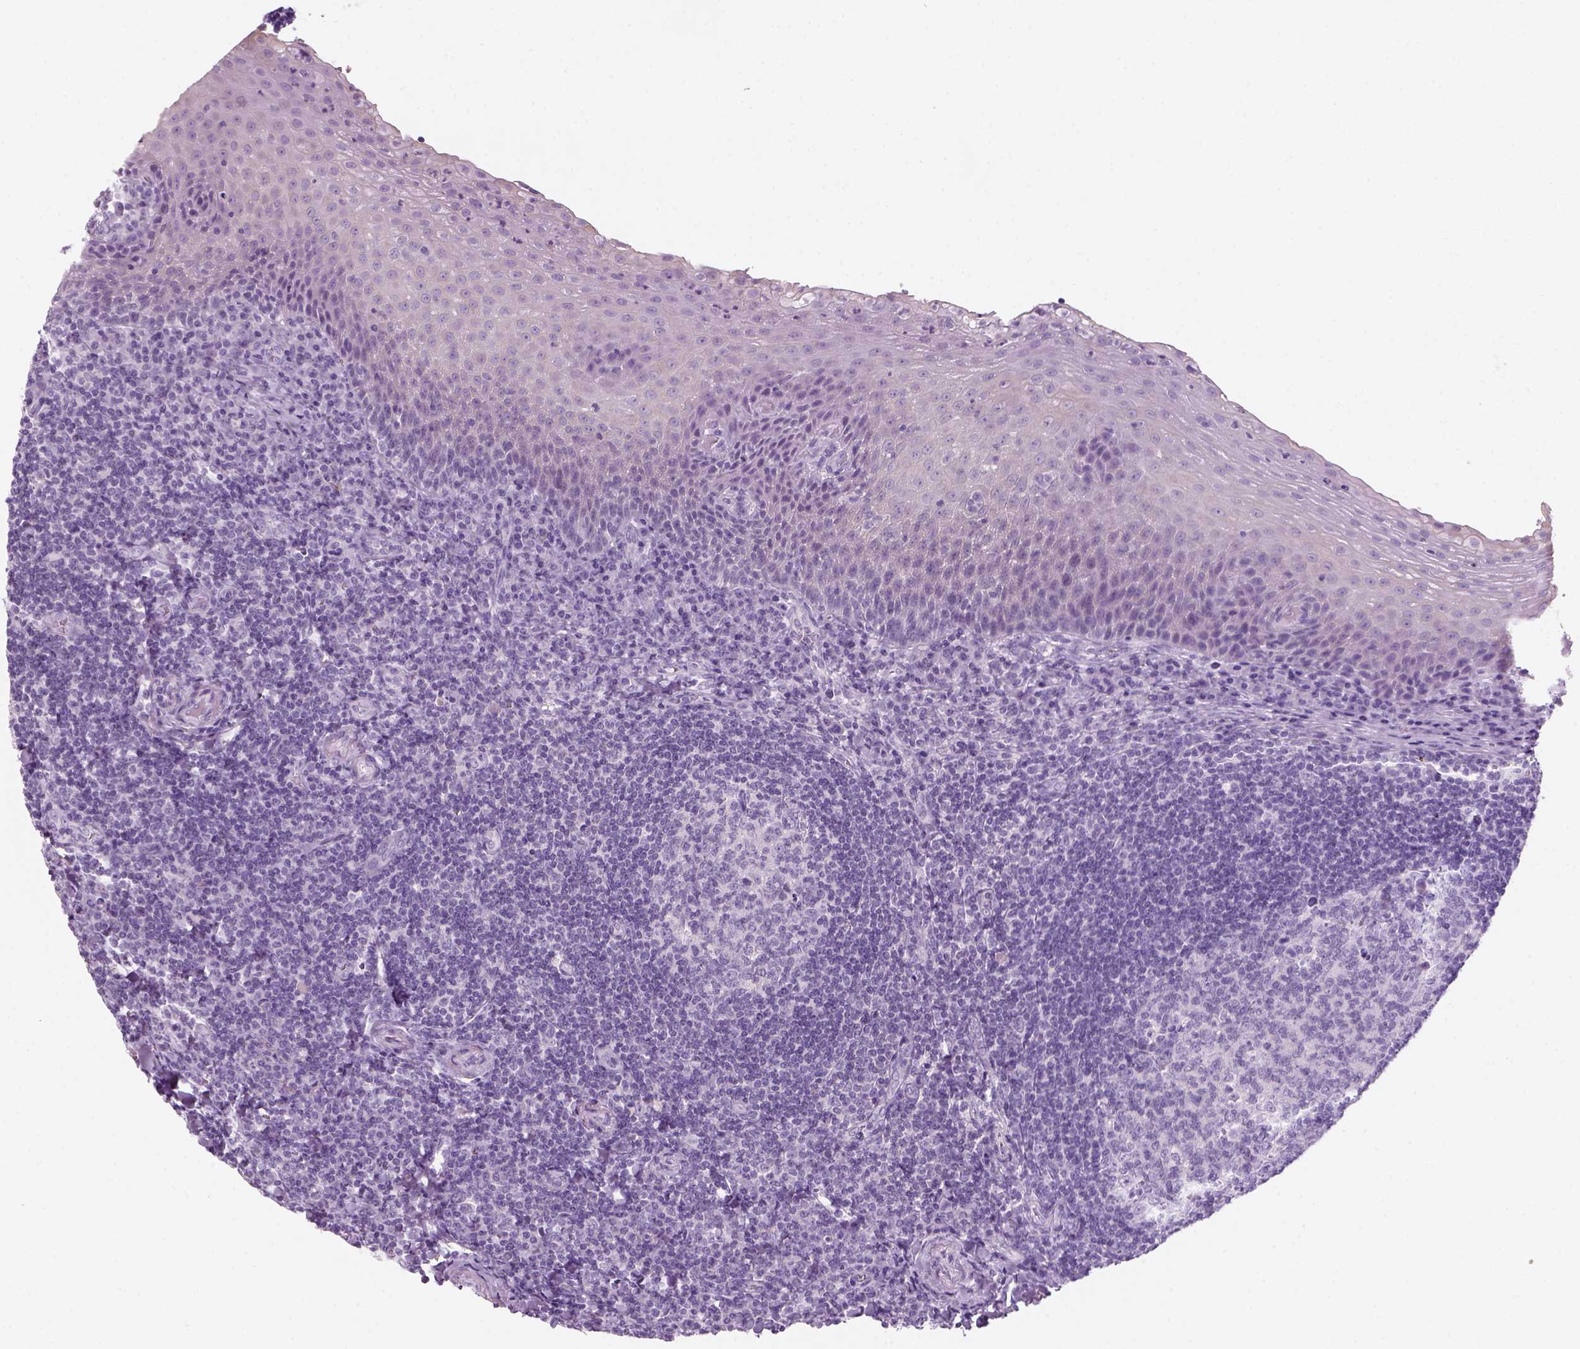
{"staining": {"intensity": "negative", "quantity": "none", "location": "none"}, "tissue": "tonsil", "cell_type": "Germinal center cells", "image_type": "normal", "snomed": [{"axis": "morphology", "description": "Normal tissue, NOS"}, {"axis": "morphology", "description": "Inflammation, NOS"}, {"axis": "topography", "description": "Tonsil"}], "caption": "Immunohistochemical staining of normal human tonsil demonstrates no significant staining in germinal center cells.", "gene": "KRTAP11", "patient": {"sex": "female", "age": 31}}